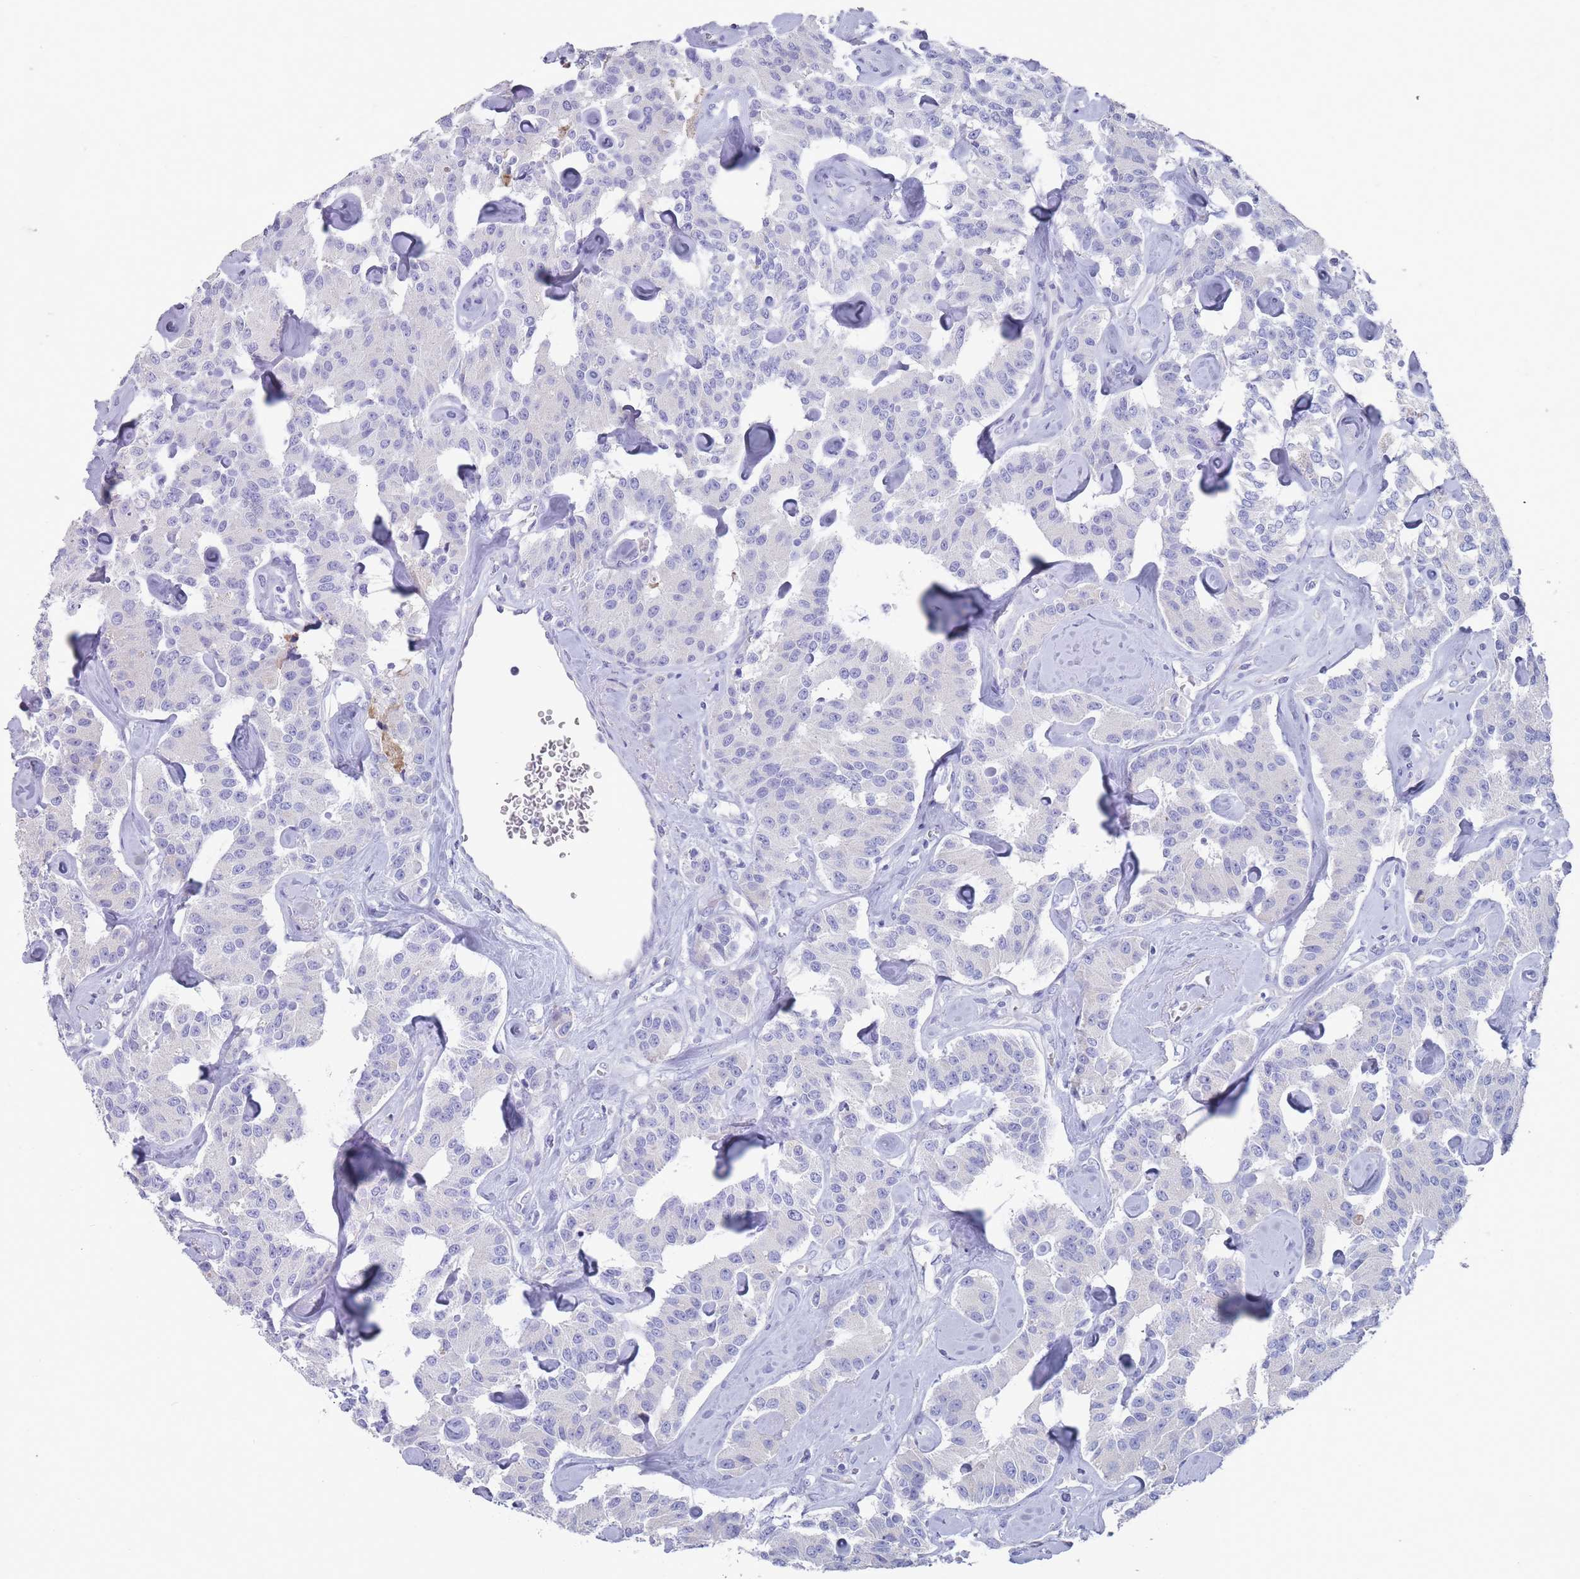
{"staining": {"intensity": "negative", "quantity": "none", "location": "none"}, "tissue": "carcinoid", "cell_type": "Tumor cells", "image_type": "cancer", "snomed": [{"axis": "morphology", "description": "Carcinoid, malignant, NOS"}, {"axis": "topography", "description": "Pancreas"}], "caption": "A micrograph of human carcinoid (malignant) is negative for staining in tumor cells.", "gene": "ST8SIA5", "patient": {"sex": "male", "age": 41}}